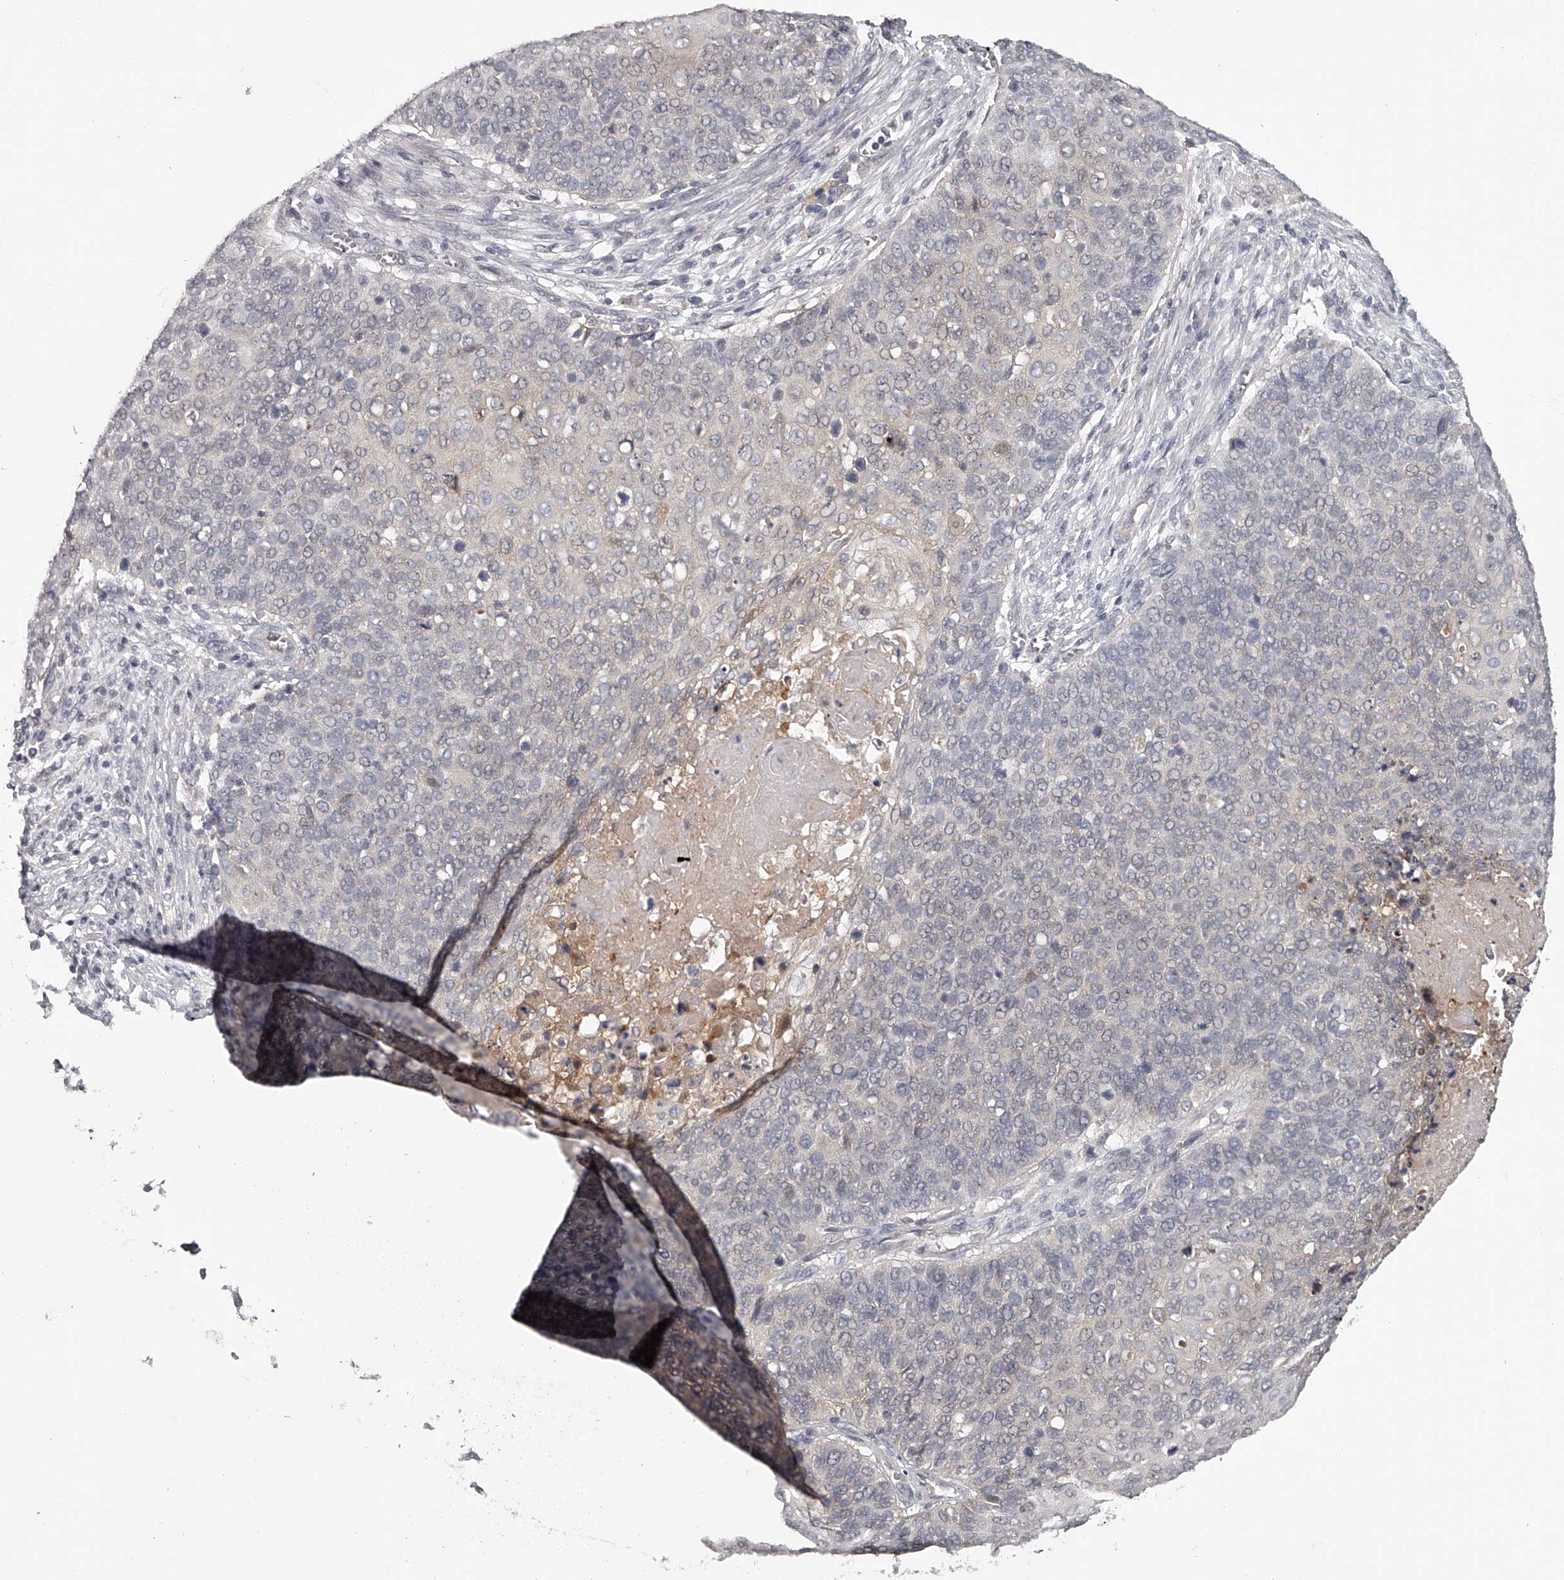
{"staining": {"intensity": "weak", "quantity": "<25%", "location": "cytoplasmic/membranous"}, "tissue": "cervical cancer", "cell_type": "Tumor cells", "image_type": "cancer", "snomed": [{"axis": "morphology", "description": "Squamous cell carcinoma, NOS"}, {"axis": "topography", "description": "Cervix"}], "caption": "Human cervical cancer stained for a protein using IHC displays no positivity in tumor cells.", "gene": "GGCT", "patient": {"sex": "female", "age": 39}}